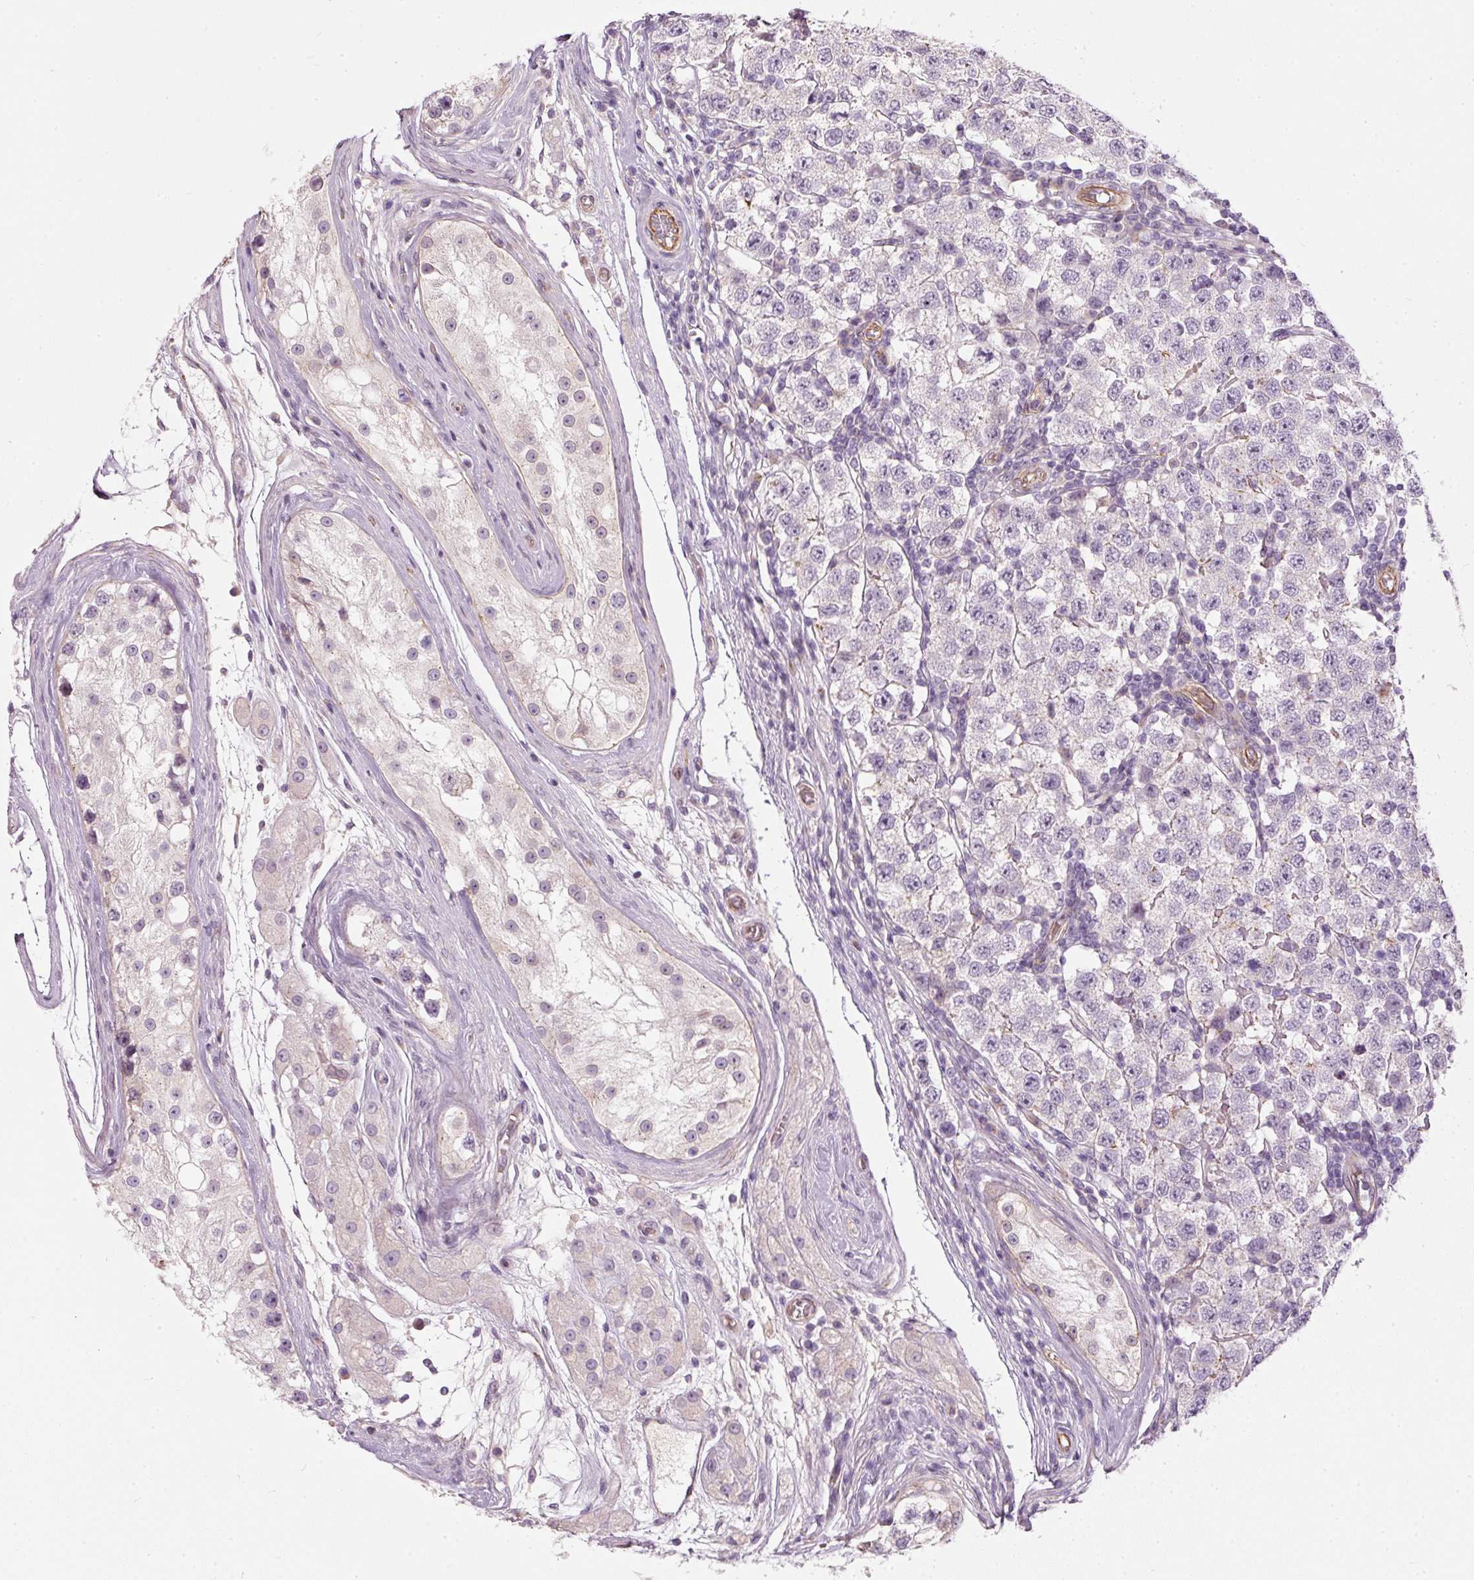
{"staining": {"intensity": "negative", "quantity": "none", "location": "none"}, "tissue": "testis cancer", "cell_type": "Tumor cells", "image_type": "cancer", "snomed": [{"axis": "morphology", "description": "Seminoma, NOS"}, {"axis": "topography", "description": "Testis"}], "caption": "Testis cancer stained for a protein using immunohistochemistry (IHC) displays no staining tumor cells.", "gene": "OSR2", "patient": {"sex": "male", "age": 34}}